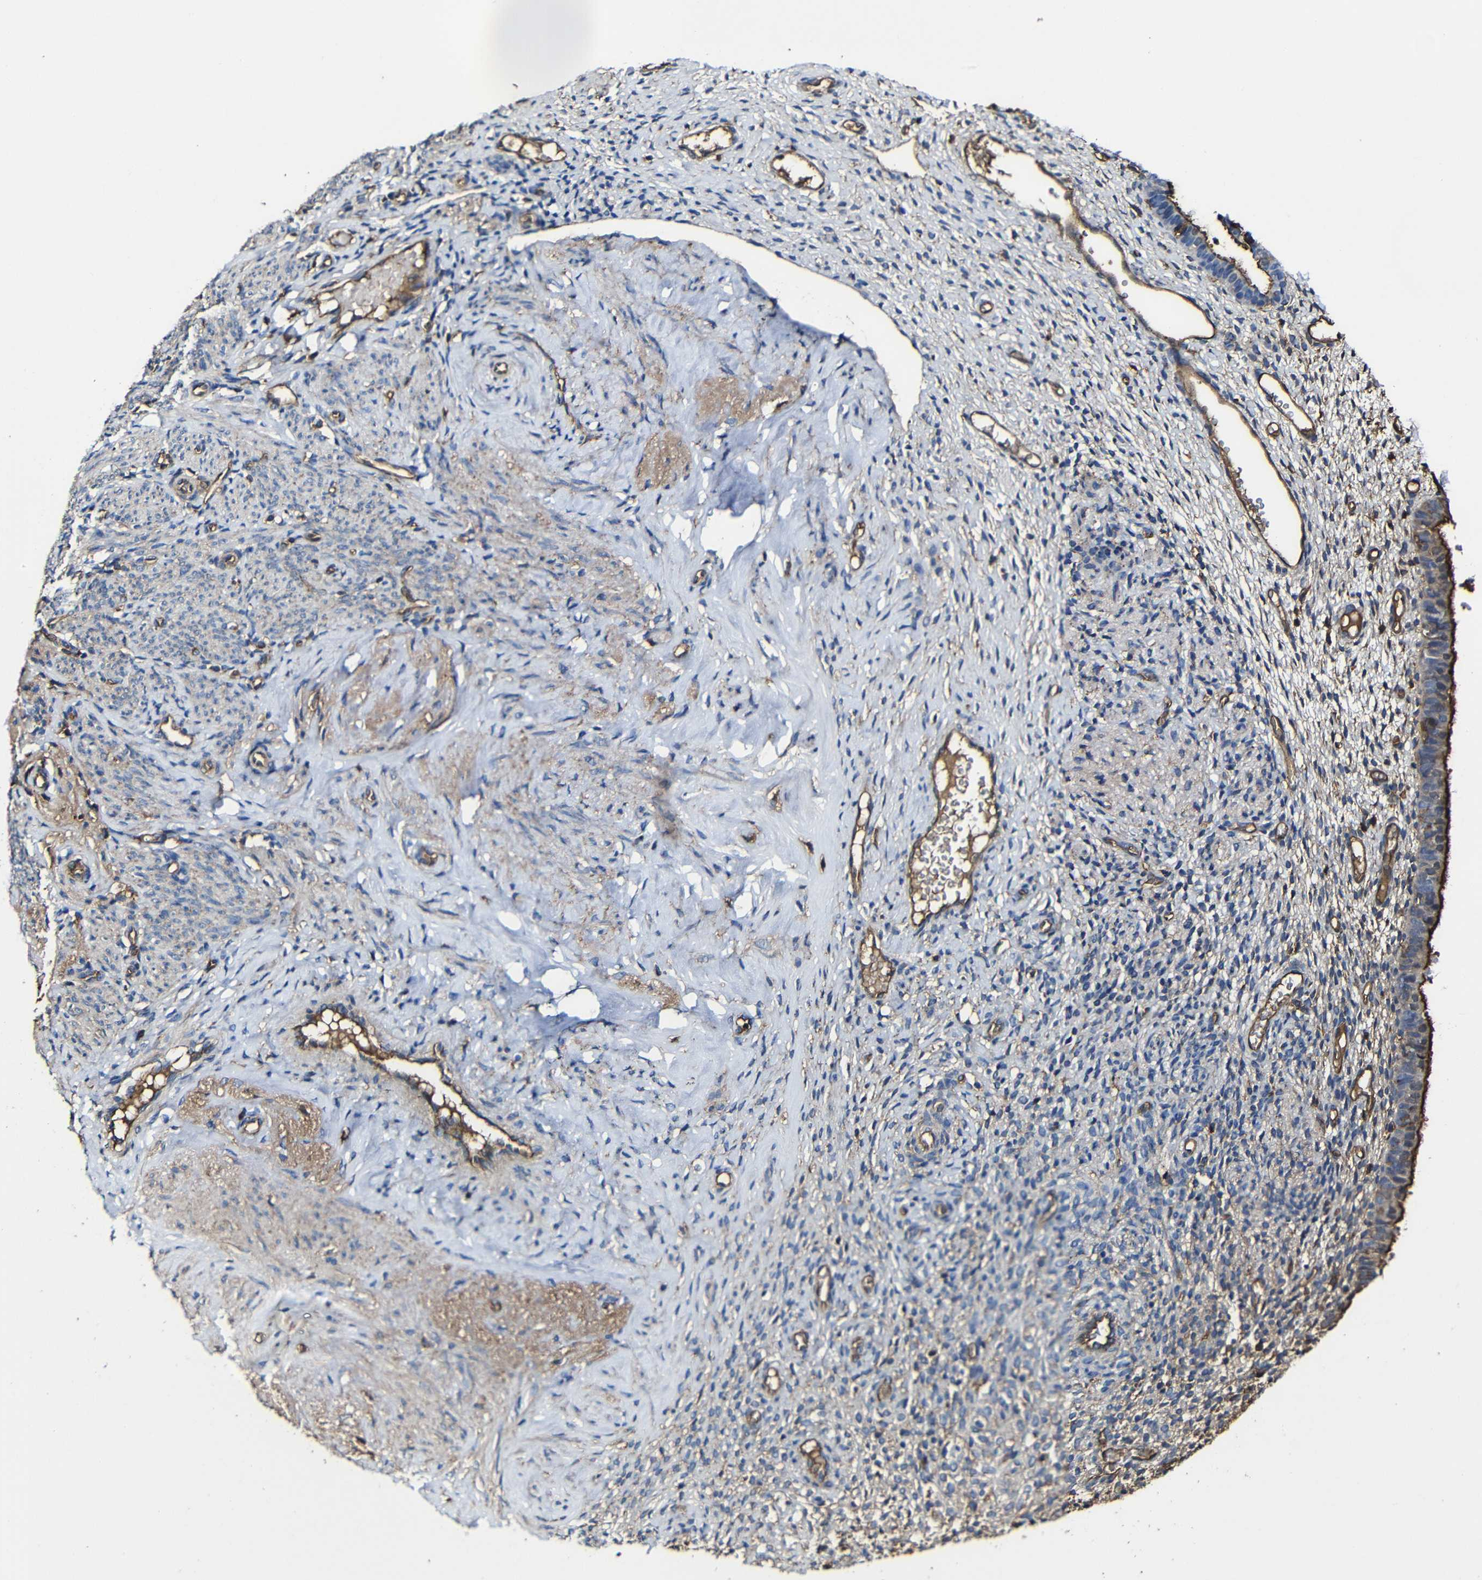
{"staining": {"intensity": "weak", "quantity": "25%-75%", "location": "cytoplasmic/membranous"}, "tissue": "endometrium", "cell_type": "Cells in endometrial stroma", "image_type": "normal", "snomed": [{"axis": "morphology", "description": "Normal tissue, NOS"}, {"axis": "topography", "description": "Endometrium"}], "caption": "Brown immunohistochemical staining in benign endometrium demonstrates weak cytoplasmic/membranous expression in about 25%-75% of cells in endometrial stroma. Ihc stains the protein of interest in brown and the nuclei are stained blue.", "gene": "MSN", "patient": {"sex": "female", "age": 61}}